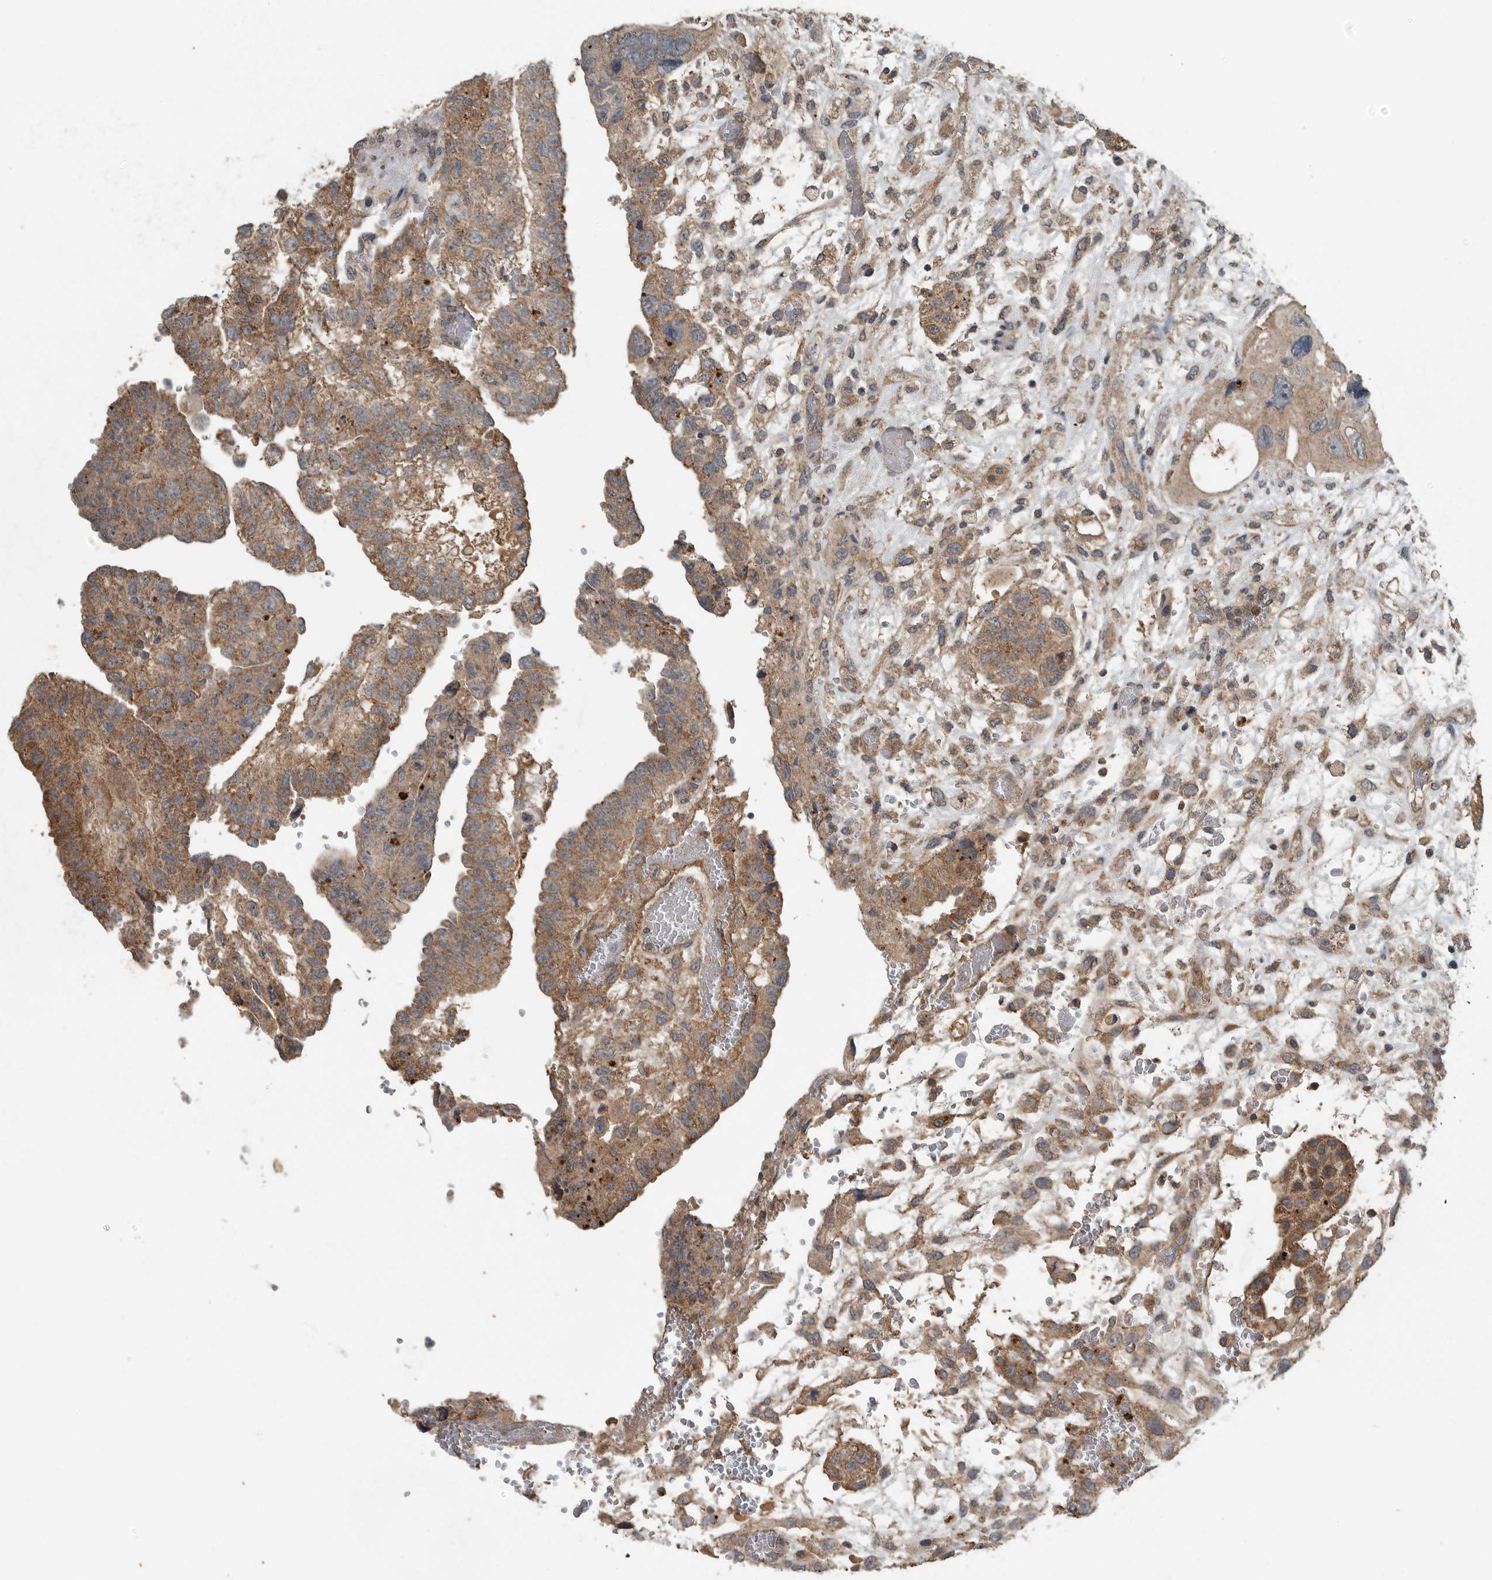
{"staining": {"intensity": "moderate", "quantity": ">75%", "location": "cytoplasmic/membranous"}, "tissue": "testis cancer", "cell_type": "Tumor cells", "image_type": "cancer", "snomed": [{"axis": "morphology", "description": "Carcinoma, Embryonal, NOS"}, {"axis": "topography", "description": "Testis"}], "caption": "An image of embryonal carcinoma (testis) stained for a protein demonstrates moderate cytoplasmic/membranous brown staining in tumor cells.", "gene": "IL6ST", "patient": {"sex": "male", "age": 36}}